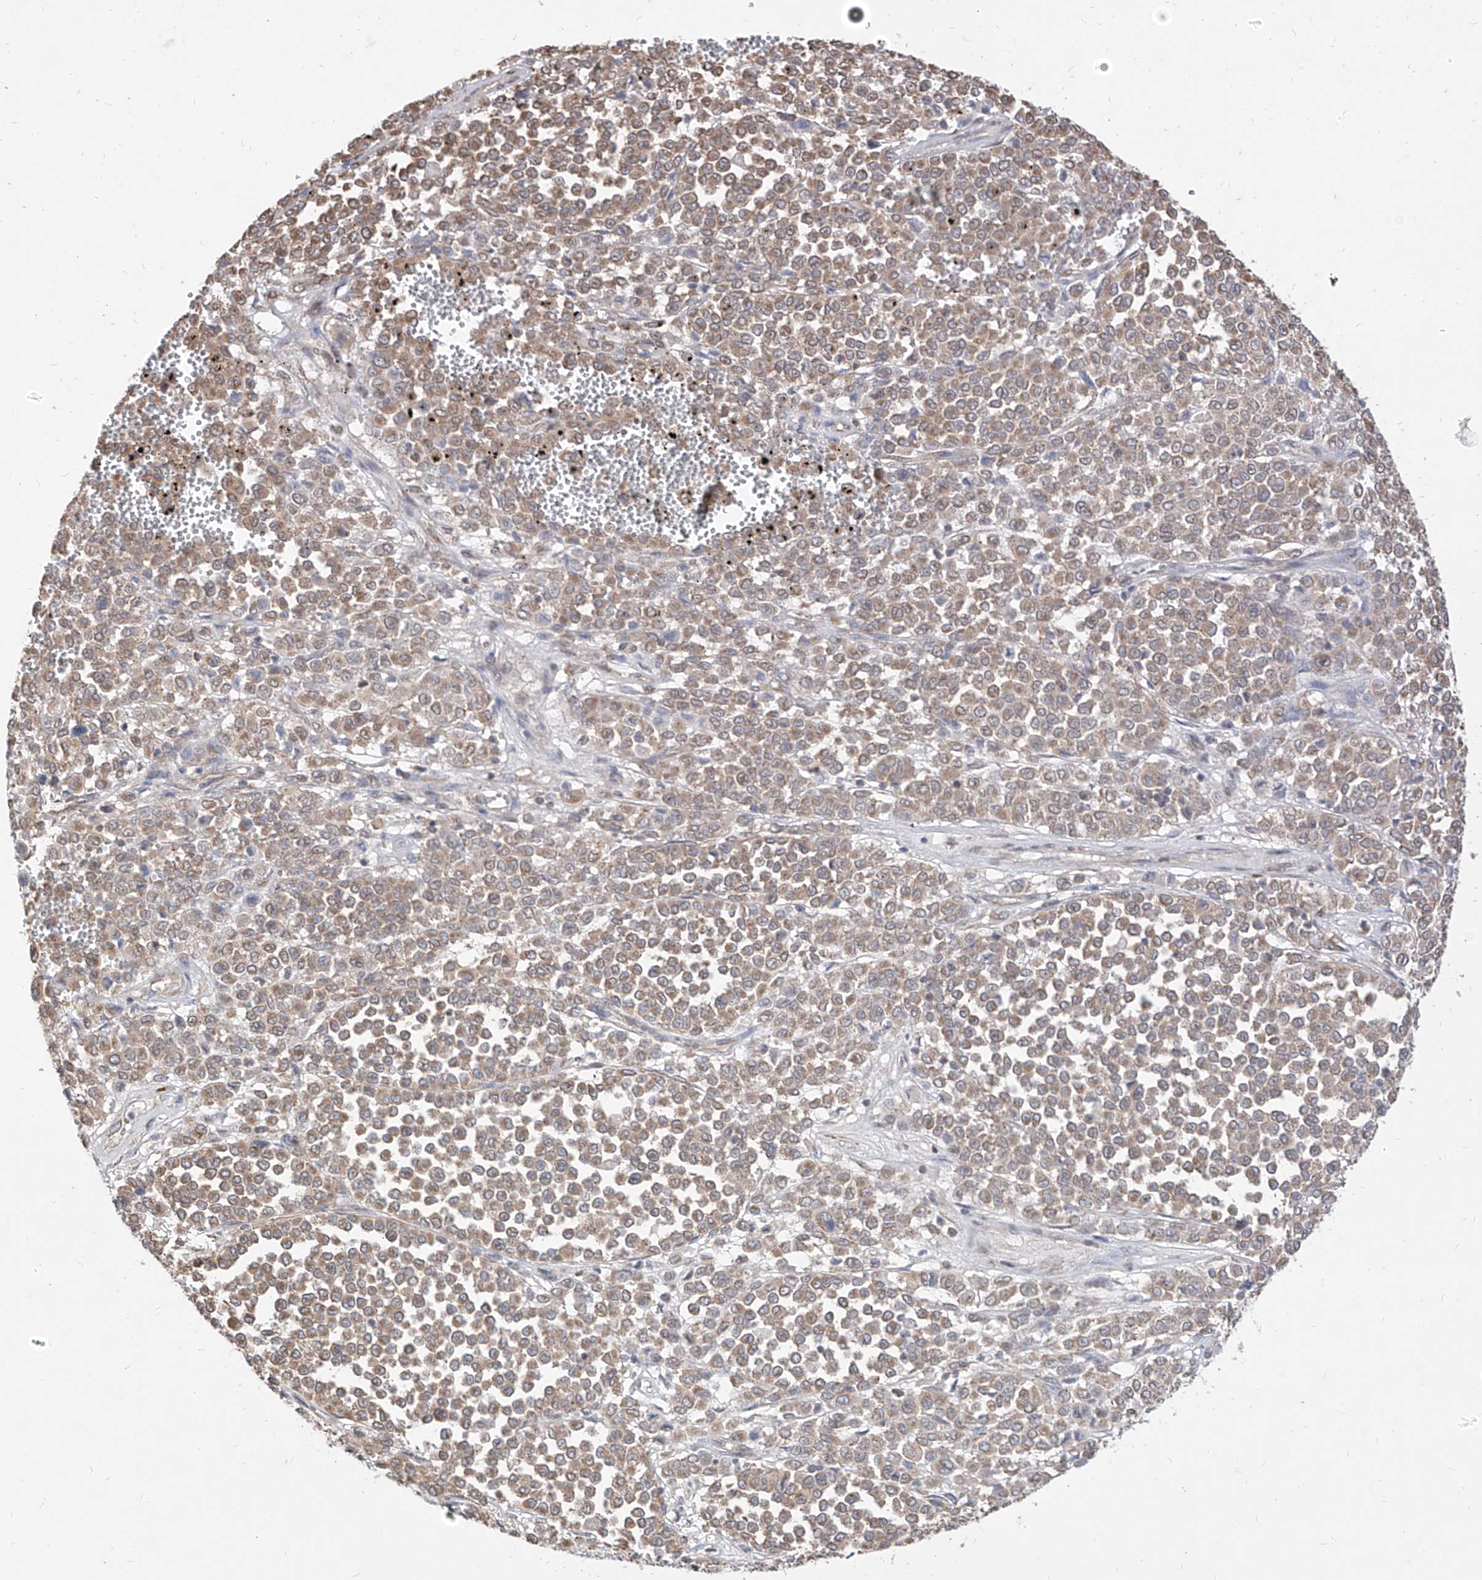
{"staining": {"intensity": "moderate", "quantity": ">75%", "location": "cytoplasmic/membranous"}, "tissue": "melanoma", "cell_type": "Tumor cells", "image_type": "cancer", "snomed": [{"axis": "morphology", "description": "Malignant melanoma, Metastatic site"}, {"axis": "topography", "description": "Pancreas"}], "caption": "Malignant melanoma (metastatic site) stained for a protein demonstrates moderate cytoplasmic/membranous positivity in tumor cells. (IHC, brightfield microscopy, high magnification).", "gene": "C8orf82", "patient": {"sex": "female", "age": 30}}